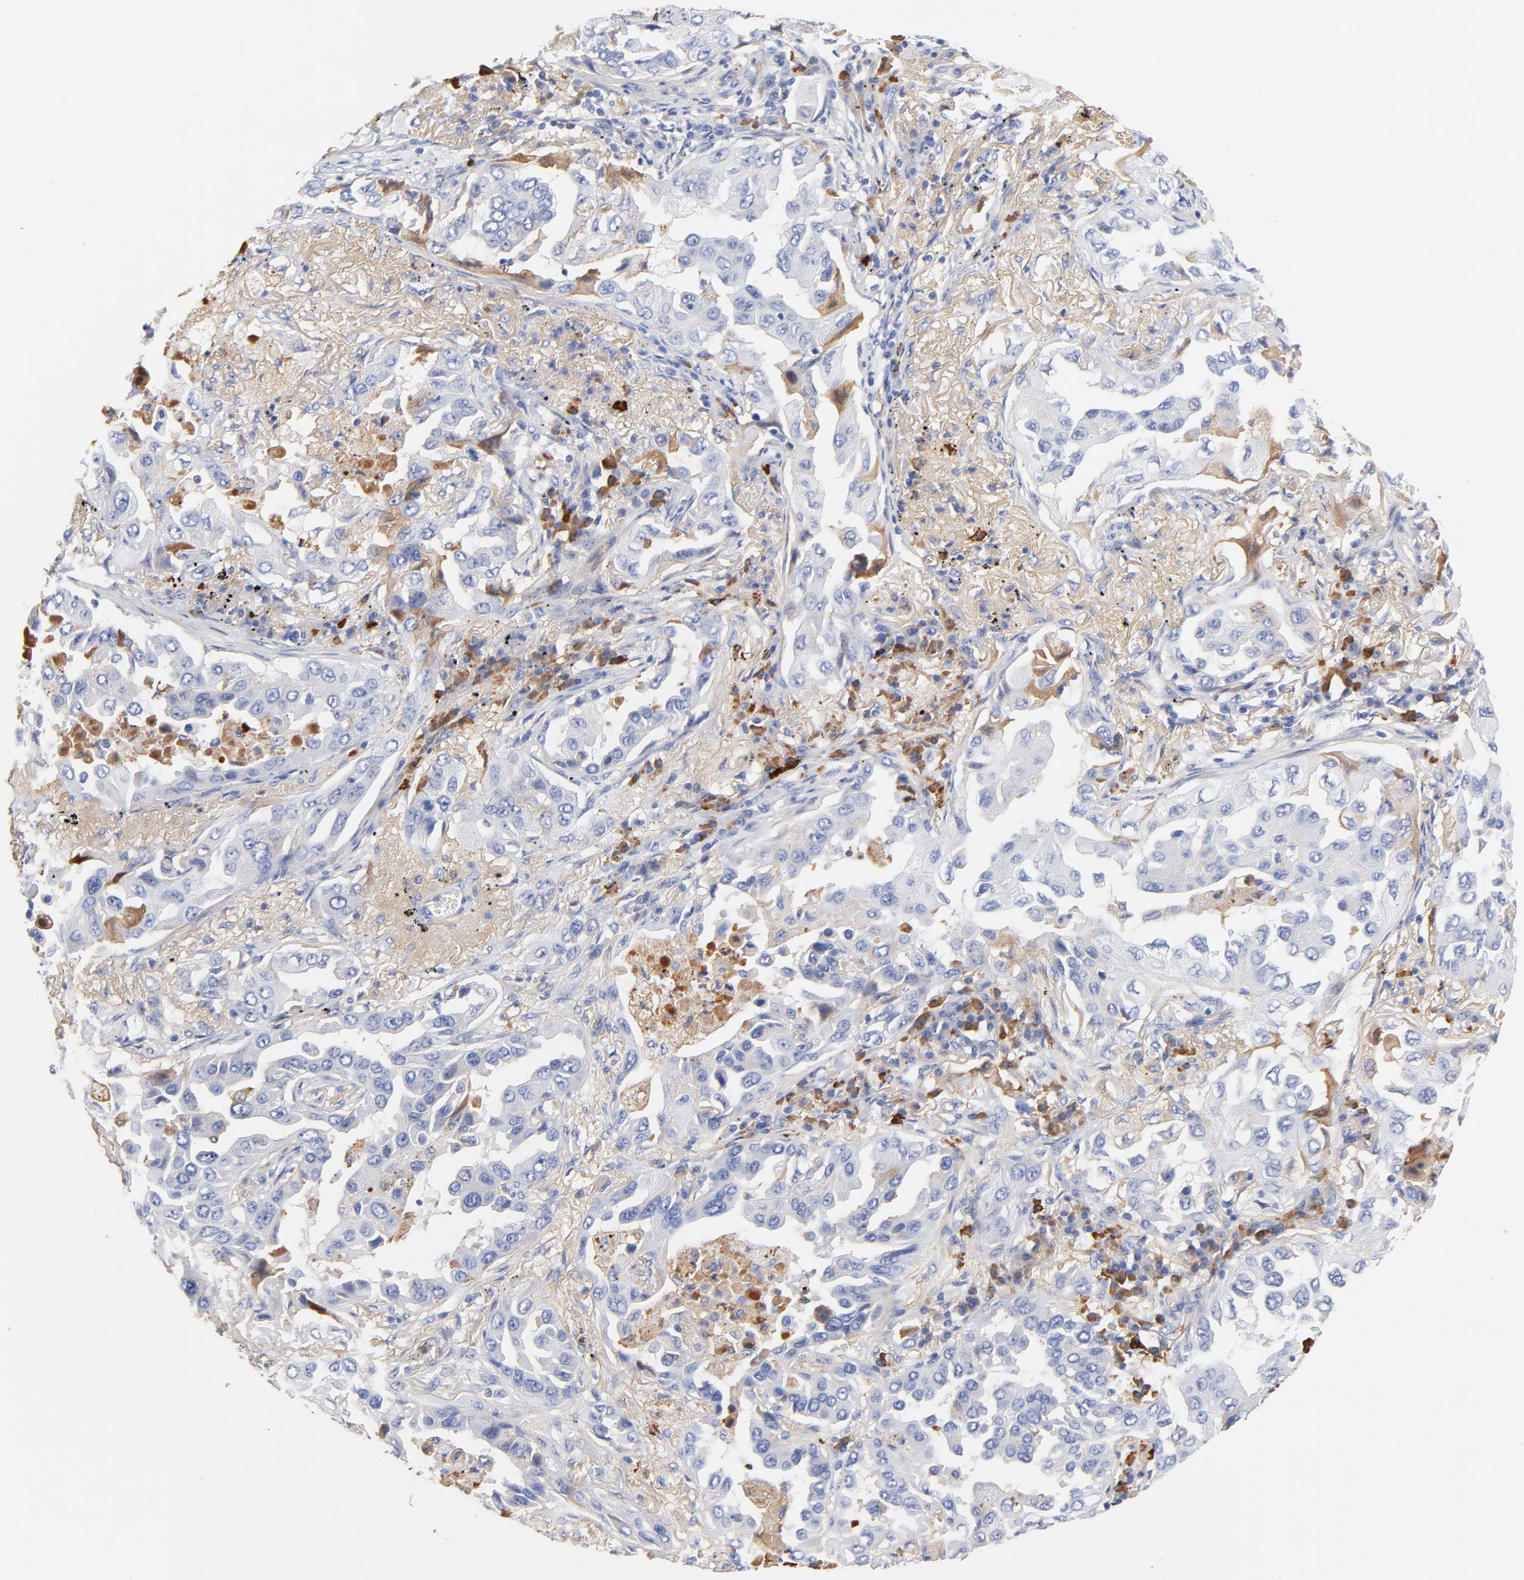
{"staining": {"intensity": "weak", "quantity": "25%-75%", "location": "cytoplasmic/membranous"}, "tissue": "lung cancer", "cell_type": "Tumor cells", "image_type": "cancer", "snomed": [{"axis": "morphology", "description": "Adenocarcinoma, NOS"}, {"axis": "topography", "description": "Lung"}], "caption": "Brown immunohistochemical staining in lung cancer displays weak cytoplasmic/membranous expression in about 25%-75% of tumor cells. Nuclei are stained in blue.", "gene": "IGLV3-10", "patient": {"sex": "female", "age": 65}}